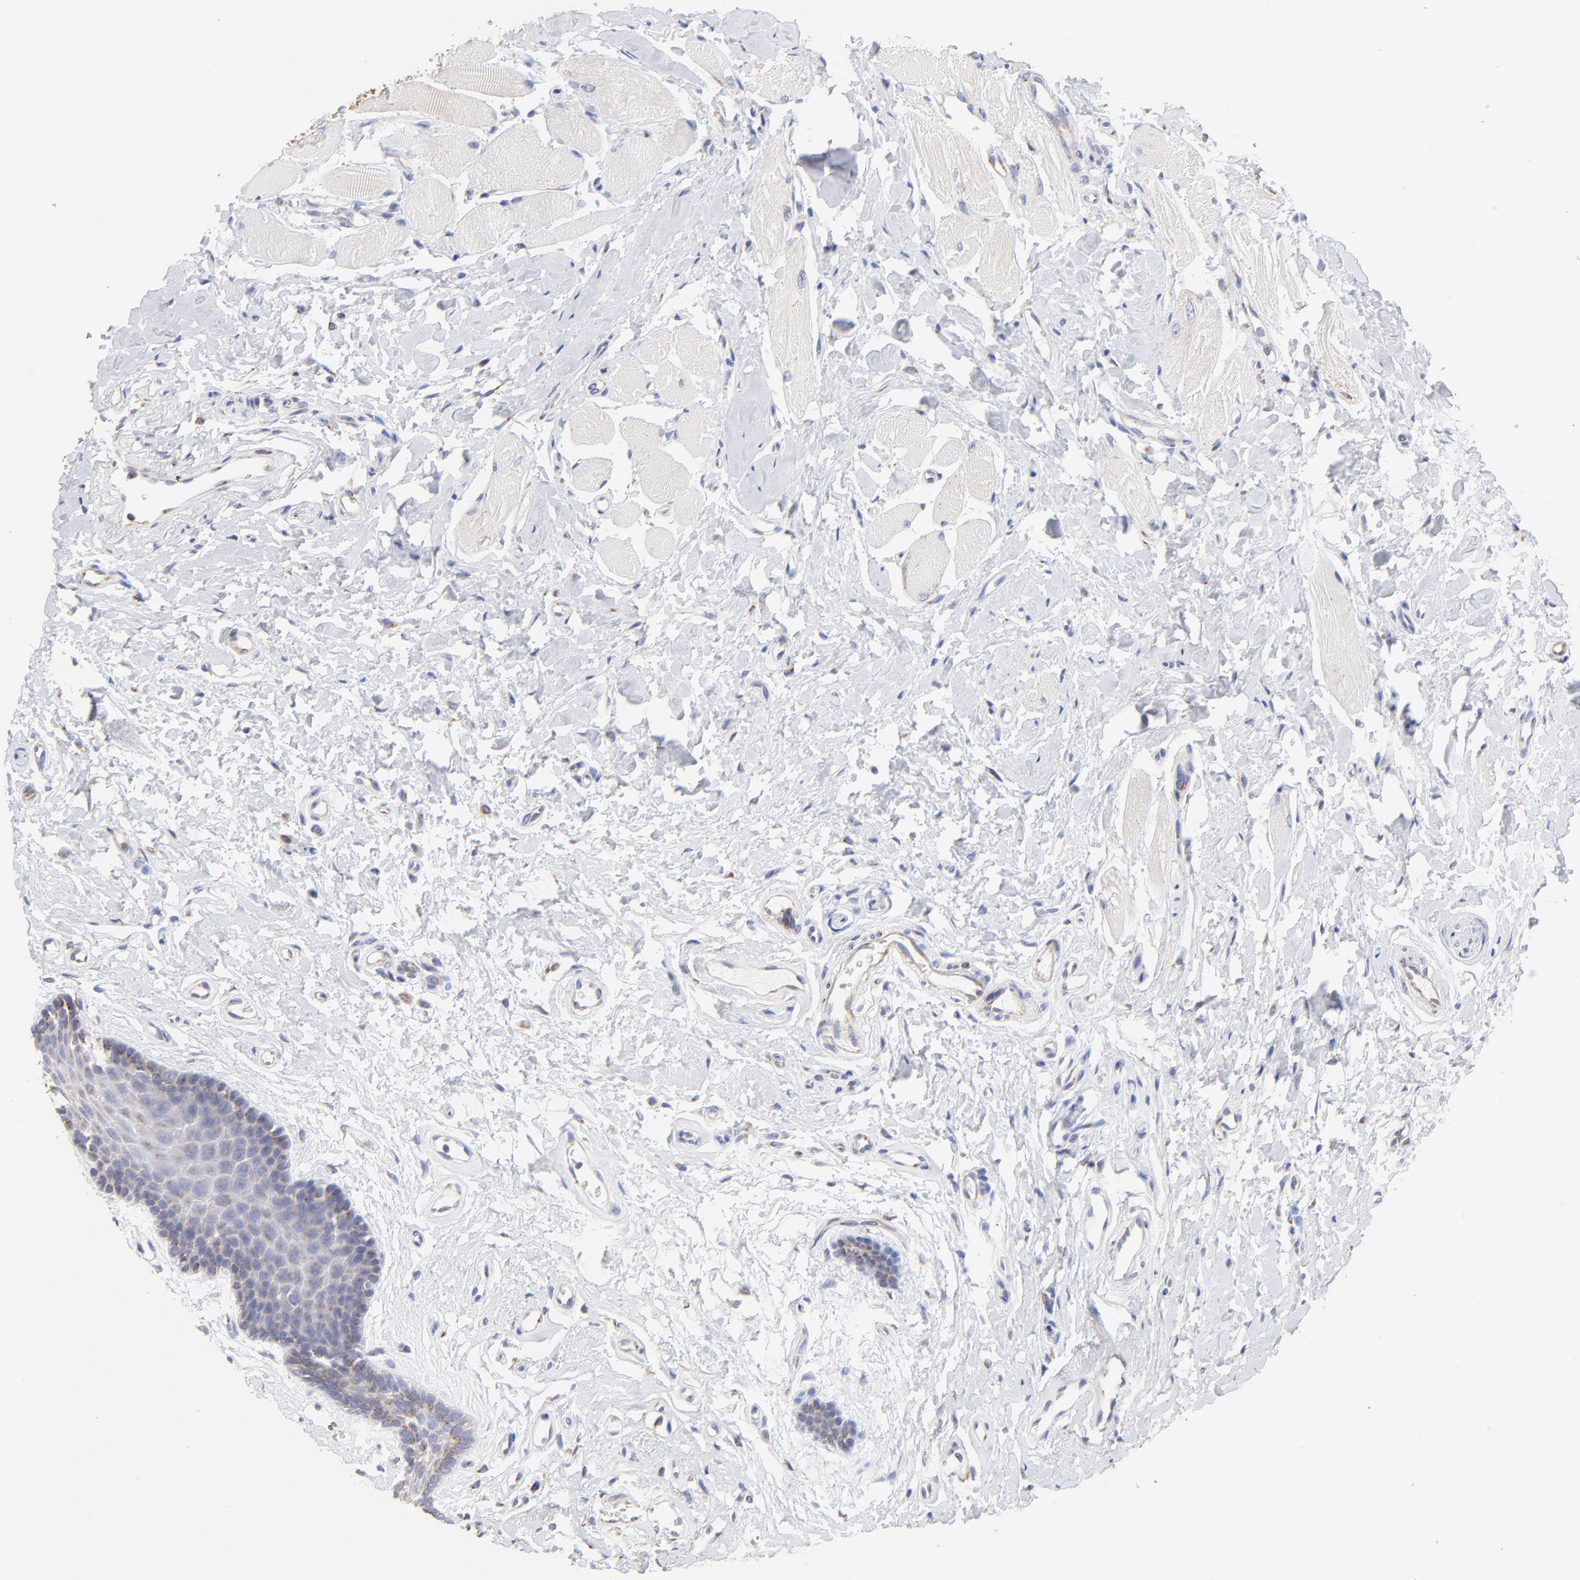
{"staining": {"intensity": "weak", "quantity": "25%-75%", "location": "cytoplasmic/membranous"}, "tissue": "oral mucosa", "cell_type": "Squamous epithelial cells", "image_type": "normal", "snomed": [{"axis": "morphology", "description": "Normal tissue, NOS"}, {"axis": "topography", "description": "Oral tissue"}], "caption": "Protein expression by immunohistochemistry (IHC) demonstrates weak cytoplasmic/membranous staining in approximately 25%-75% of squamous epithelial cells in benign oral mucosa. Using DAB (brown) and hematoxylin (blue) stains, captured at high magnification using brightfield microscopy.", "gene": "LMAN1", "patient": {"sex": "male", "age": 62}}